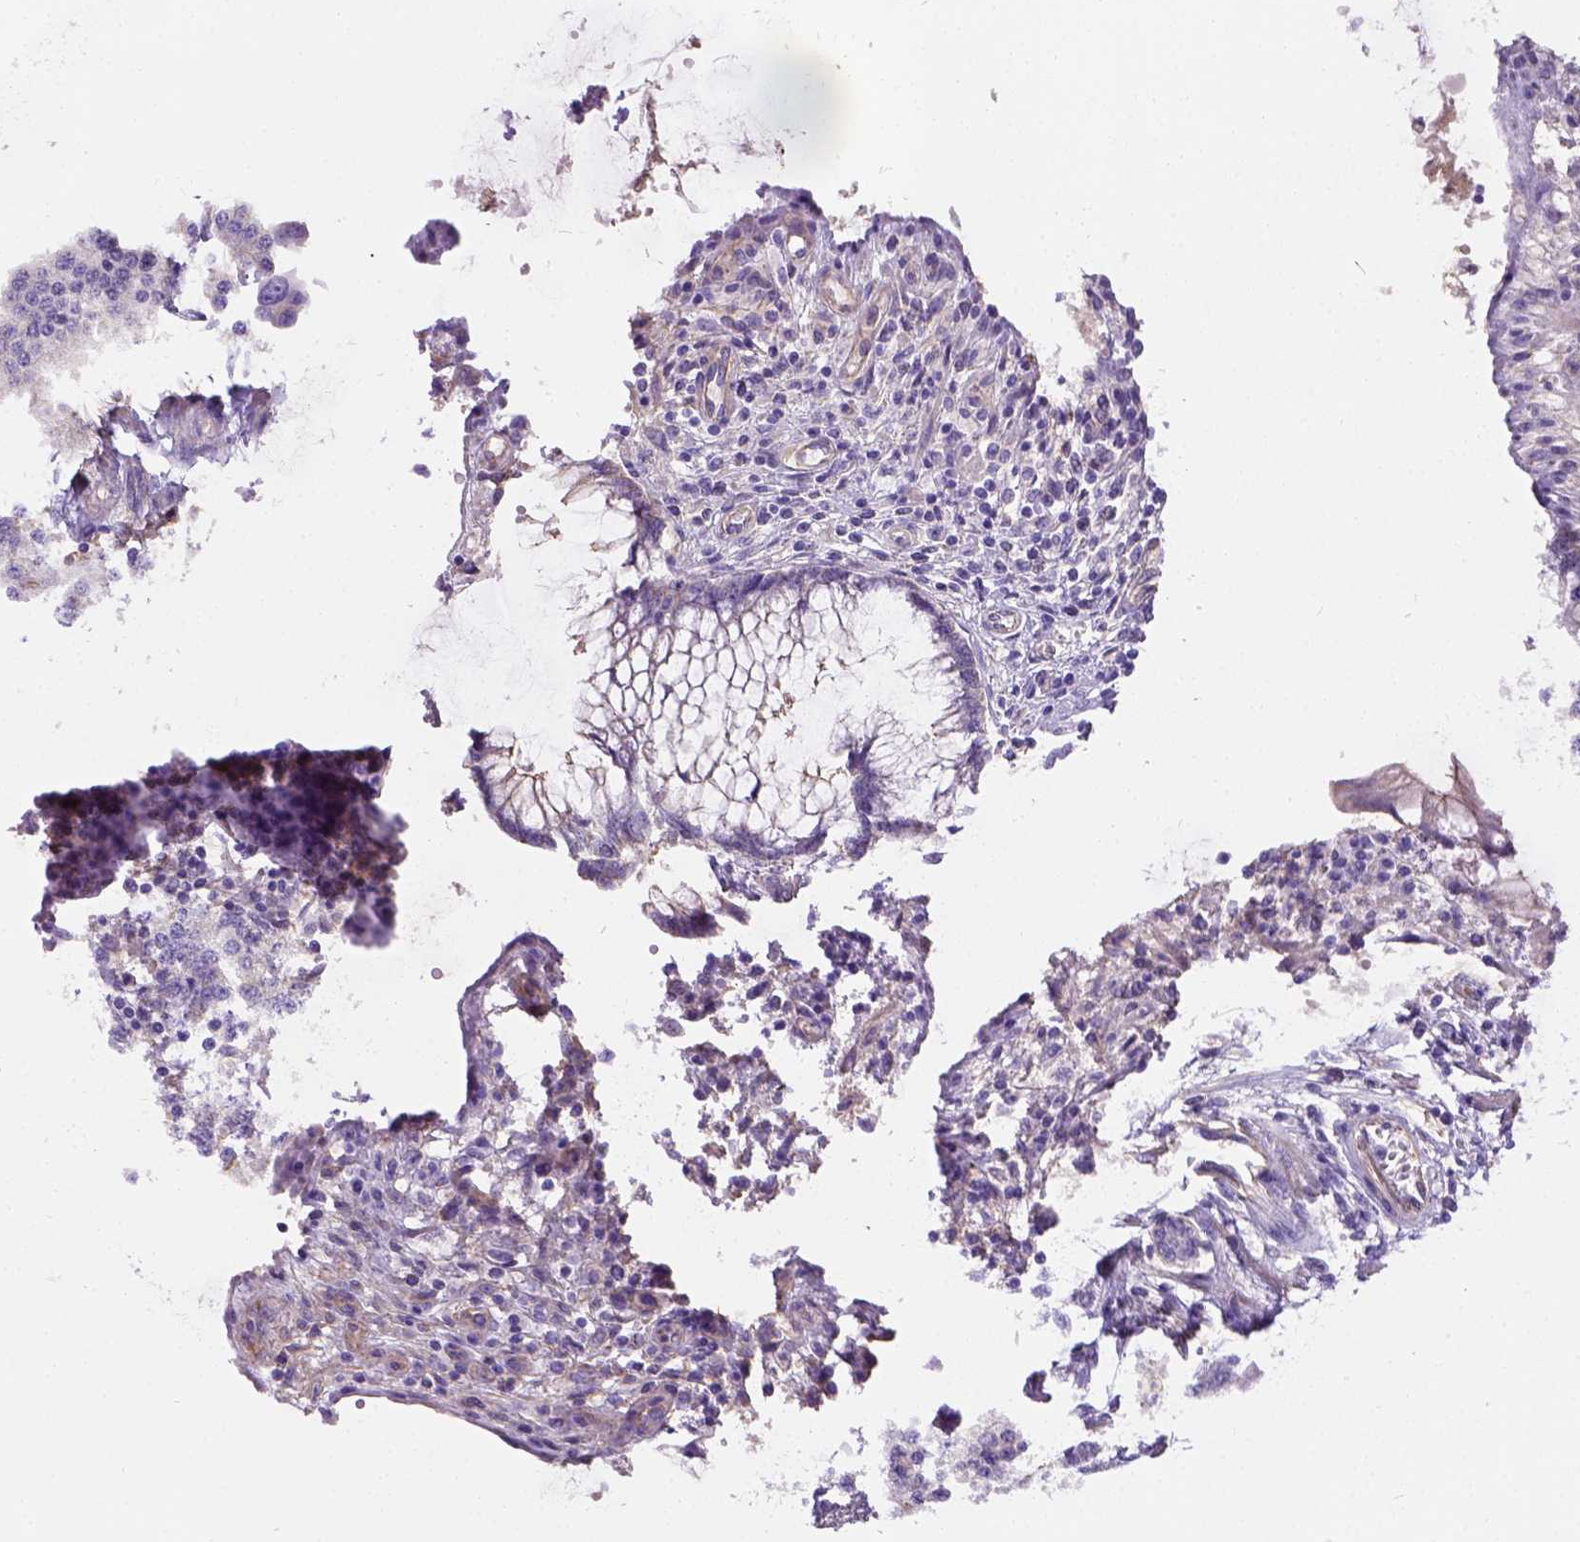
{"staining": {"intensity": "negative", "quantity": "none", "location": "none"}, "tissue": "carcinoid", "cell_type": "Tumor cells", "image_type": "cancer", "snomed": [{"axis": "morphology", "description": "Carcinoid, malignant, NOS"}, {"axis": "topography", "description": "Small intestine"}], "caption": "Tumor cells are negative for protein expression in human carcinoid.", "gene": "PHF7", "patient": {"sex": "female", "age": 65}}